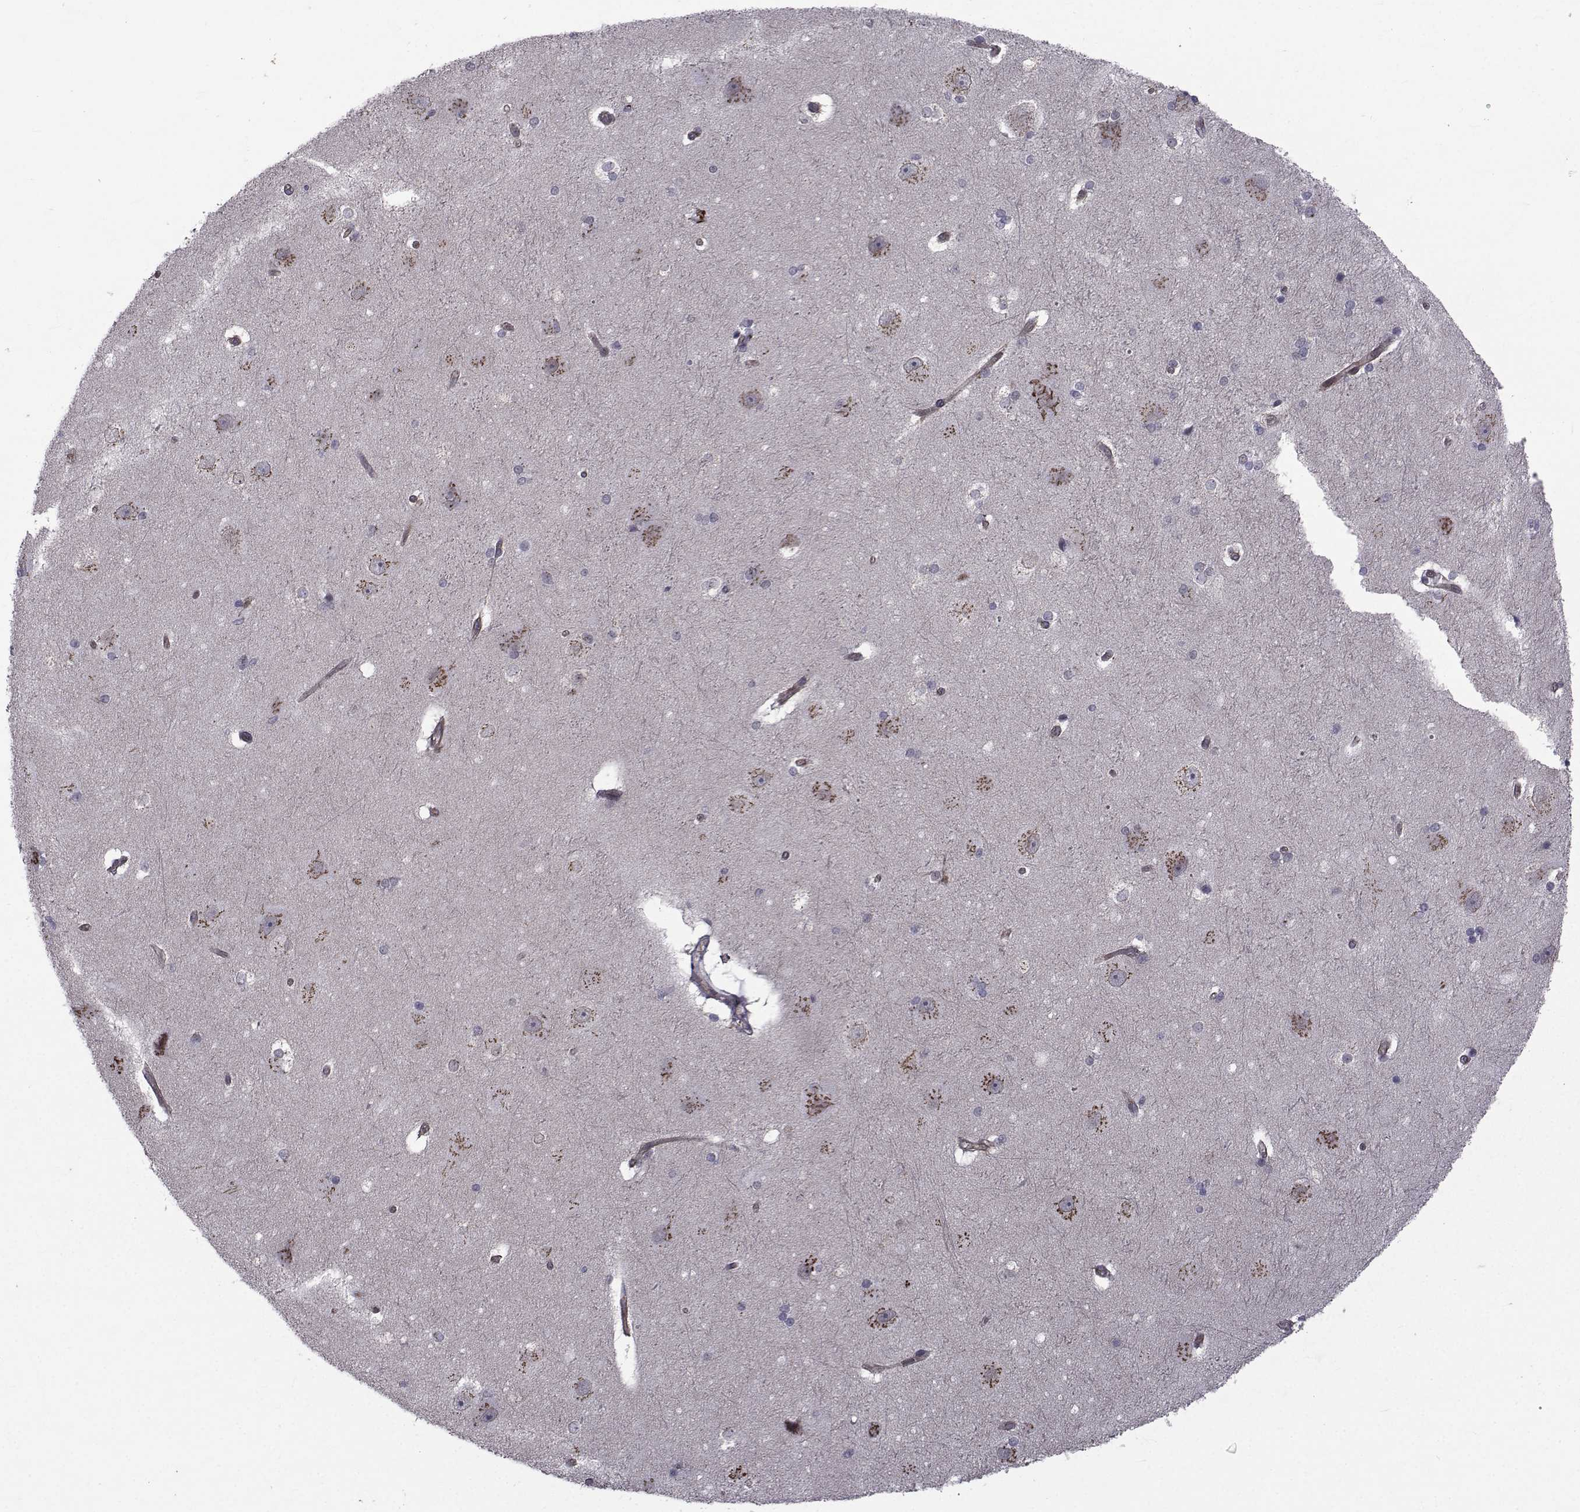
{"staining": {"intensity": "negative", "quantity": "none", "location": "none"}, "tissue": "hippocampus", "cell_type": "Glial cells", "image_type": "normal", "snomed": [{"axis": "morphology", "description": "Normal tissue, NOS"}, {"axis": "topography", "description": "Cerebral cortex"}, {"axis": "topography", "description": "Hippocampus"}], "caption": "Glial cells are negative for protein expression in unremarkable human hippocampus. (DAB immunohistochemistry with hematoxylin counter stain).", "gene": "ATP6V1C2", "patient": {"sex": "female", "age": 19}}